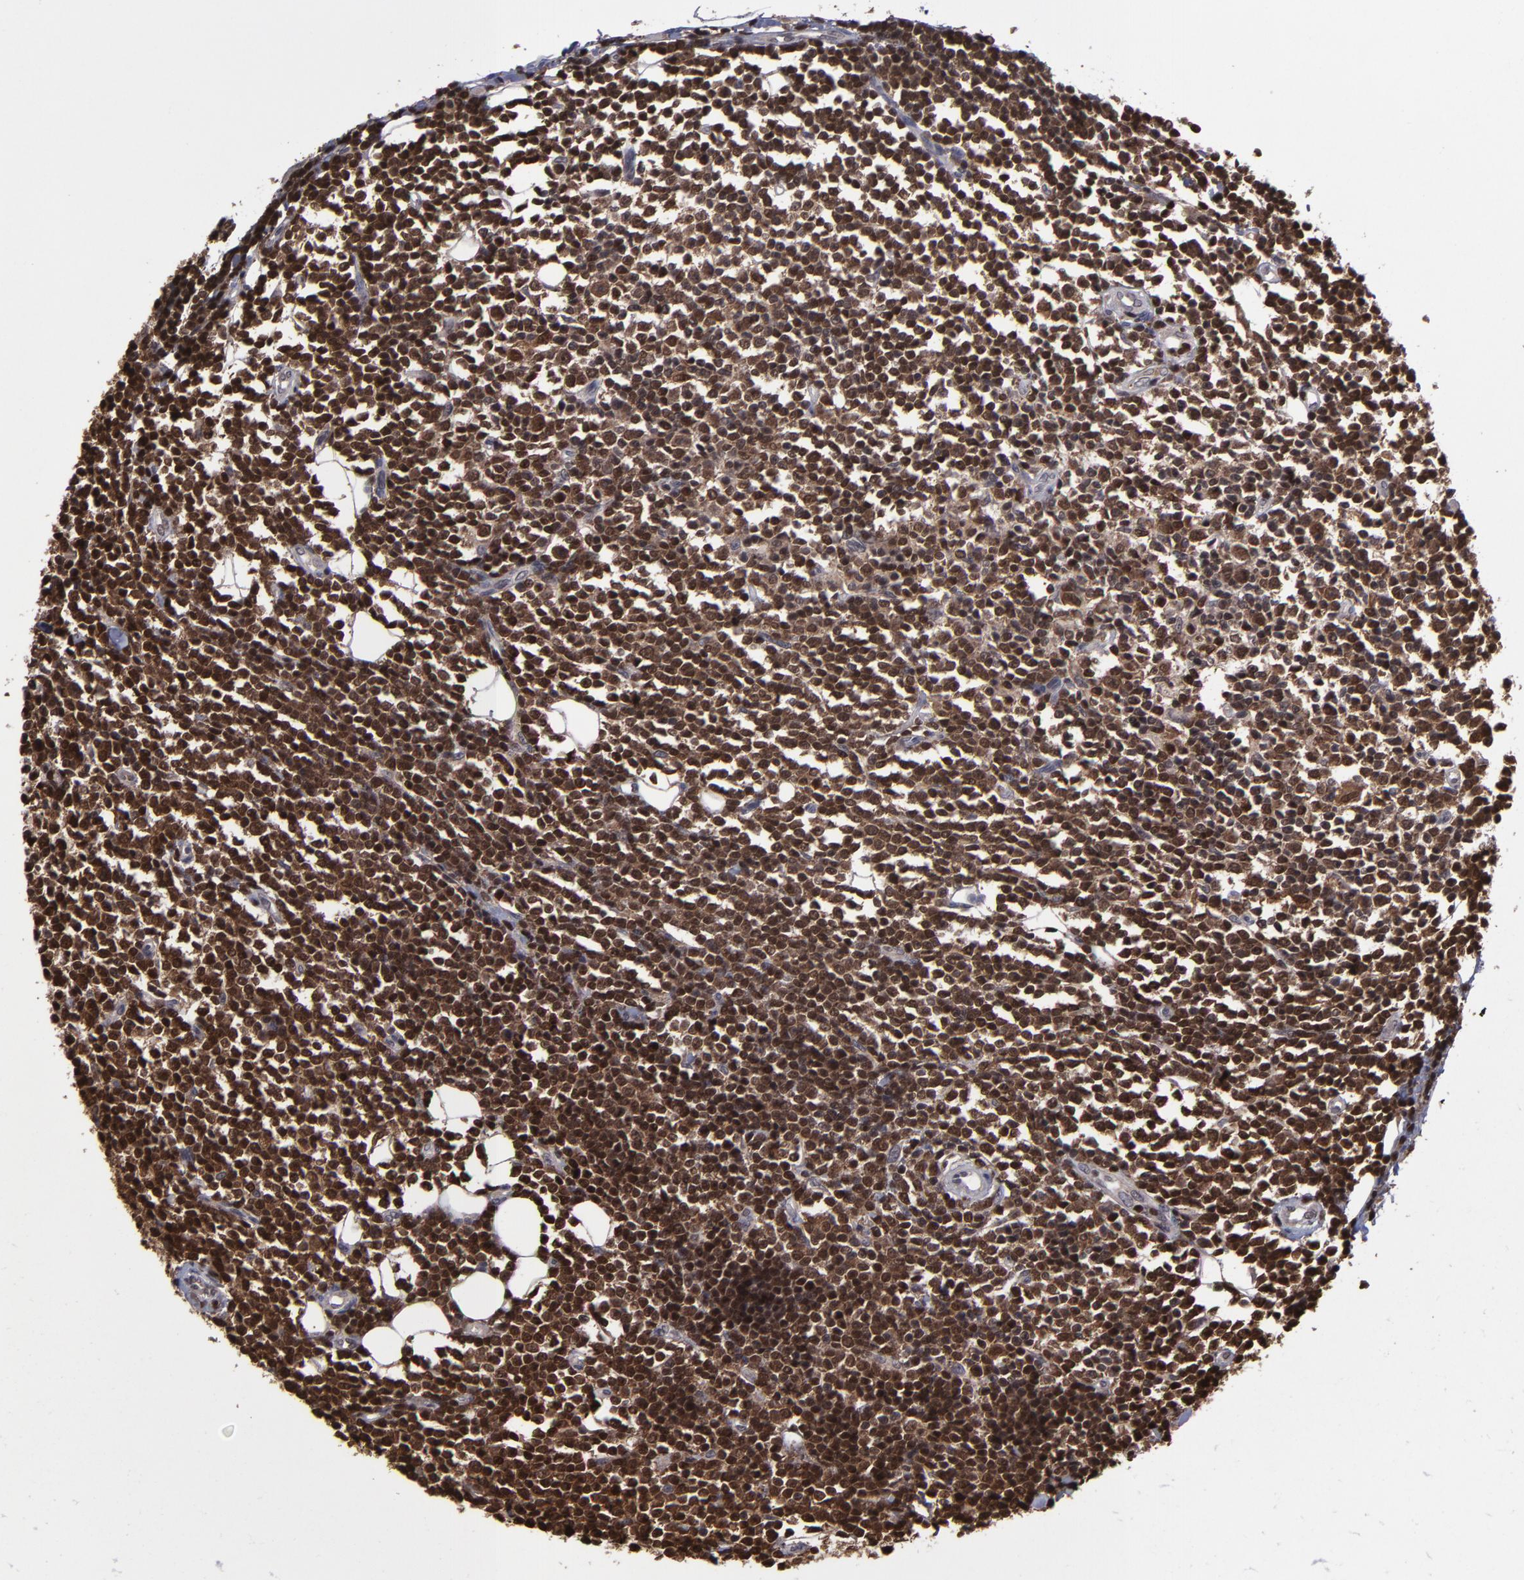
{"staining": {"intensity": "moderate", "quantity": ">75%", "location": "cytoplasmic/membranous,nuclear"}, "tissue": "lymphoma", "cell_type": "Tumor cells", "image_type": "cancer", "snomed": [{"axis": "morphology", "description": "Malignant lymphoma, non-Hodgkin's type, Low grade"}, {"axis": "topography", "description": "Soft tissue"}], "caption": "Immunohistochemistry (IHC) photomicrograph of lymphoma stained for a protein (brown), which shows medium levels of moderate cytoplasmic/membranous and nuclear staining in approximately >75% of tumor cells.", "gene": "GRB2", "patient": {"sex": "male", "age": 92}}